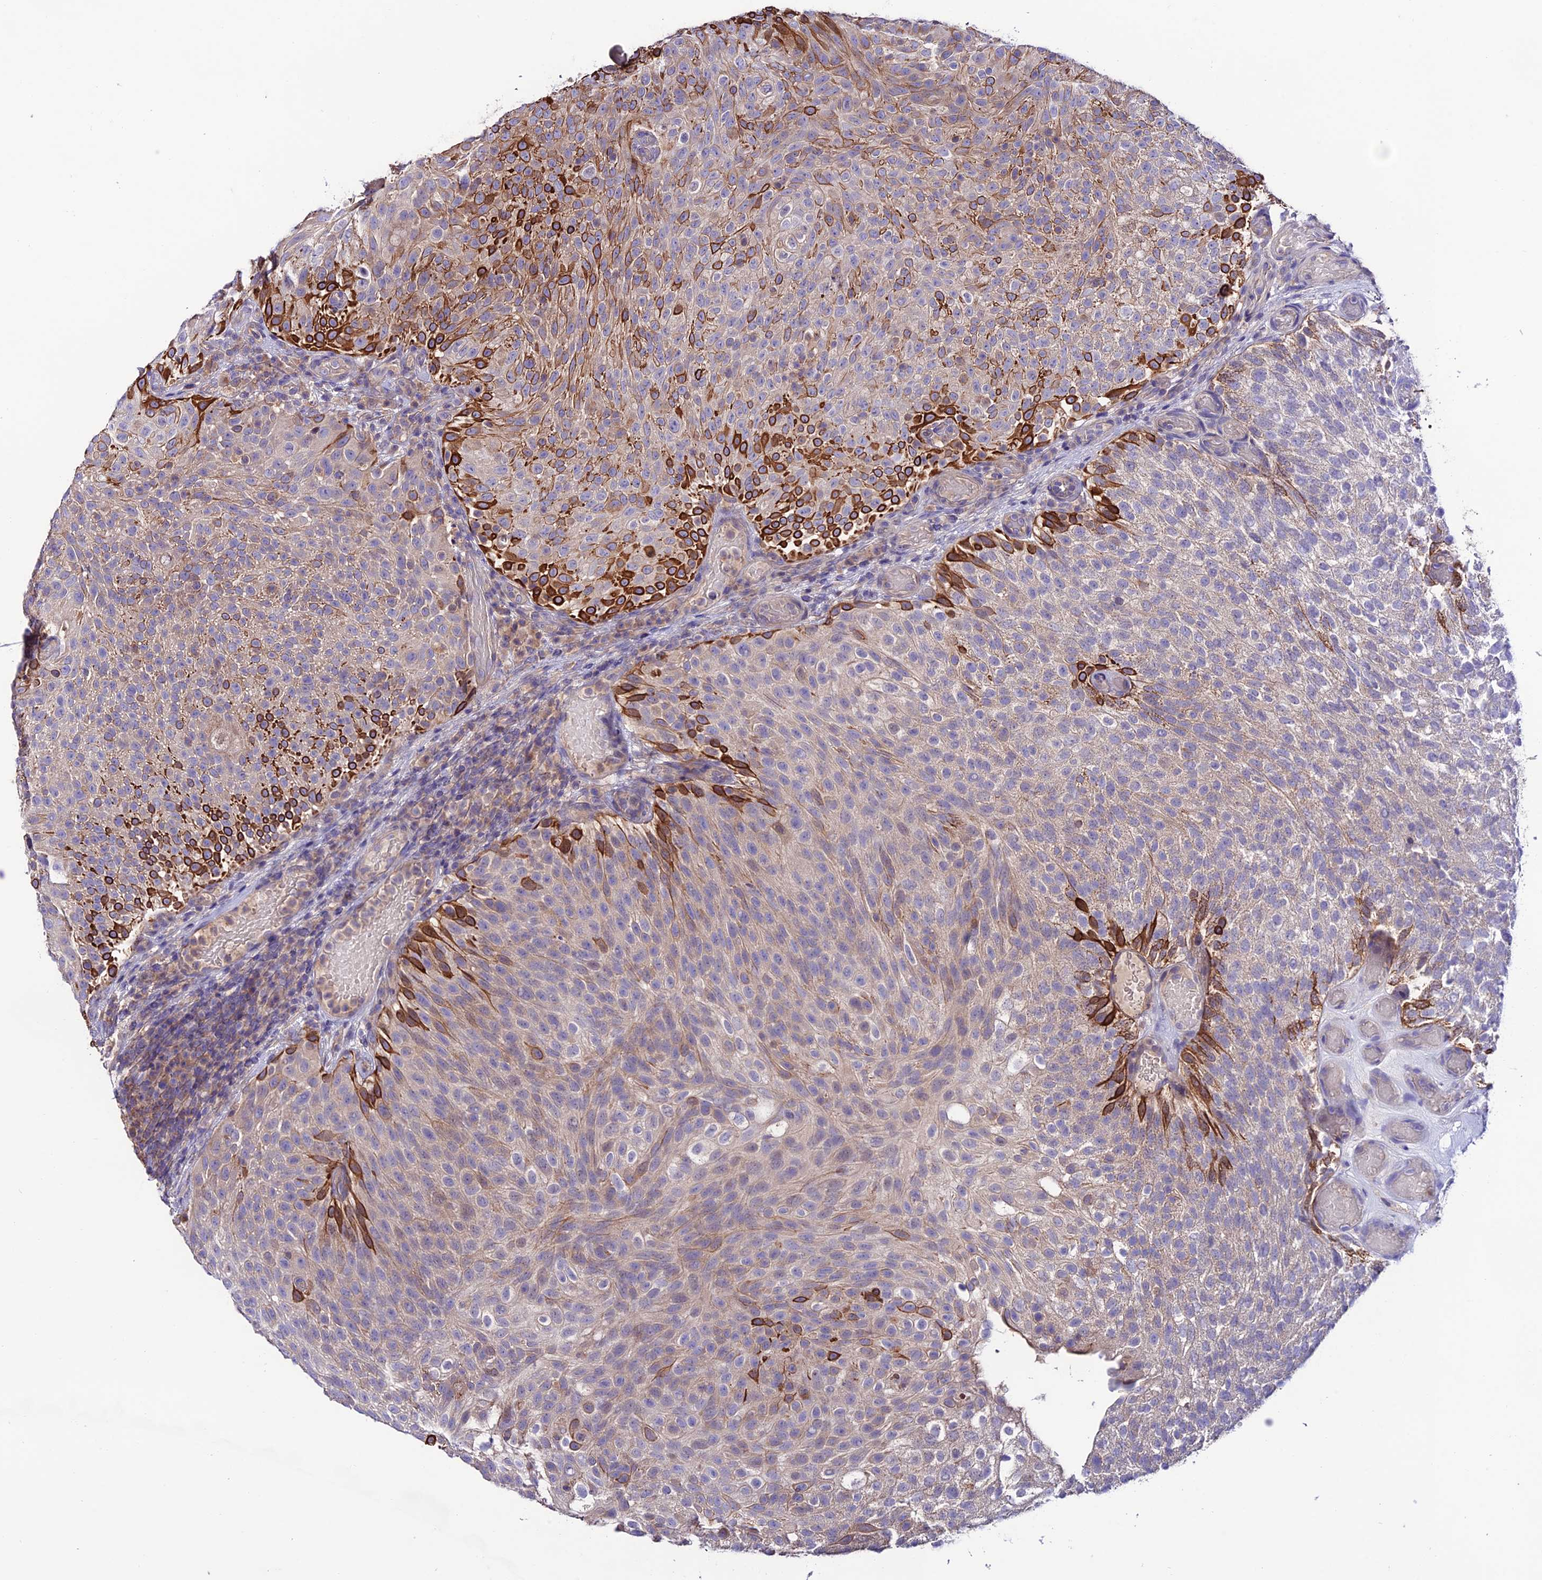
{"staining": {"intensity": "strong", "quantity": "<25%", "location": "cytoplasmic/membranous"}, "tissue": "urothelial cancer", "cell_type": "Tumor cells", "image_type": "cancer", "snomed": [{"axis": "morphology", "description": "Urothelial carcinoma, Low grade"}, {"axis": "topography", "description": "Urinary bladder"}], "caption": "Tumor cells demonstrate medium levels of strong cytoplasmic/membranous expression in approximately <25% of cells in urothelial cancer.", "gene": "BRME1", "patient": {"sex": "male", "age": 78}}